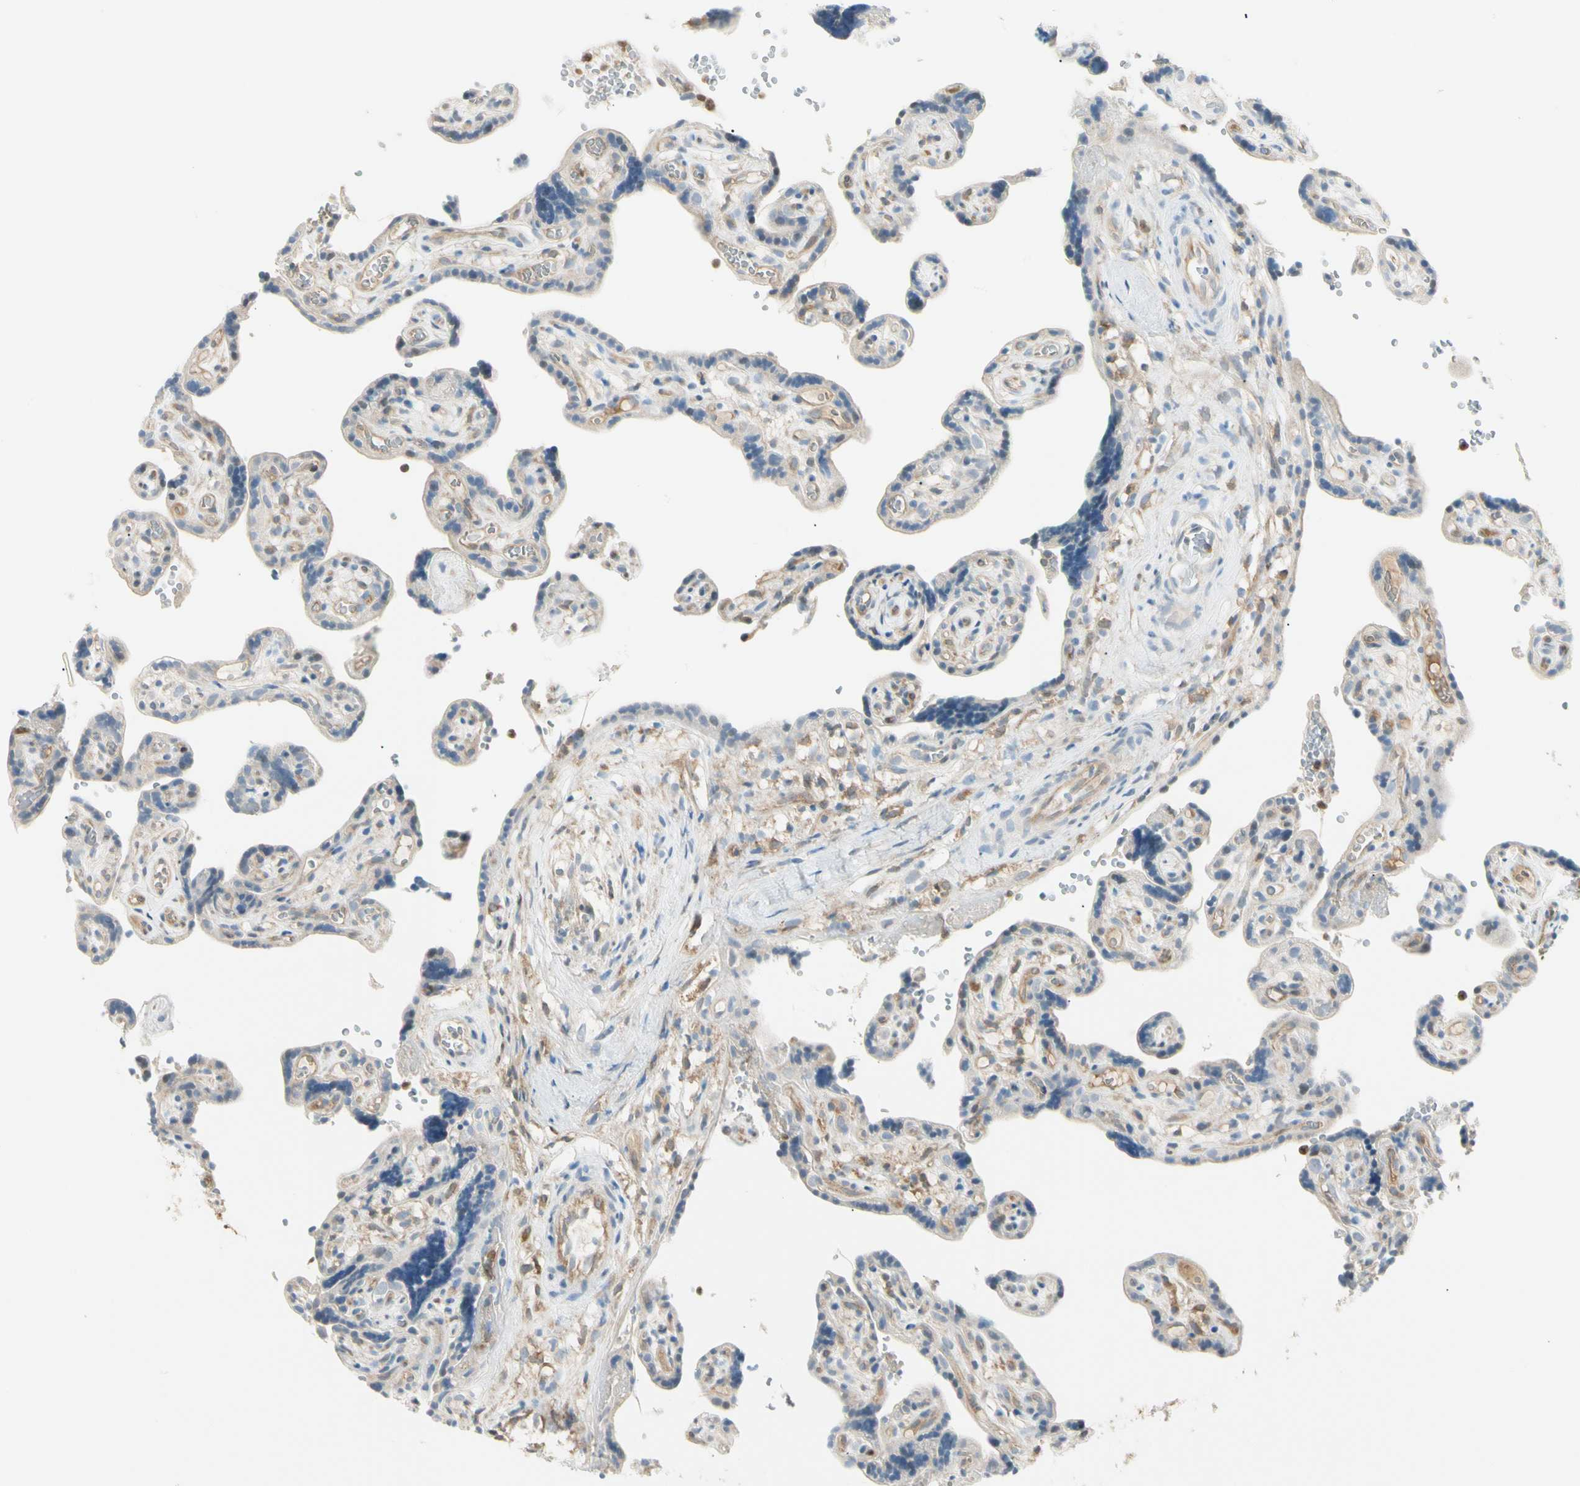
{"staining": {"intensity": "weak", "quantity": "<25%", "location": "cytoplasmic/membranous"}, "tissue": "placenta", "cell_type": "Trophoblastic cells", "image_type": "normal", "snomed": [{"axis": "morphology", "description": "Normal tissue, NOS"}, {"axis": "topography", "description": "Placenta"}], "caption": "A high-resolution histopathology image shows immunohistochemistry (IHC) staining of normal placenta, which exhibits no significant positivity in trophoblastic cells.", "gene": "LPCAT2", "patient": {"sex": "female", "age": 30}}